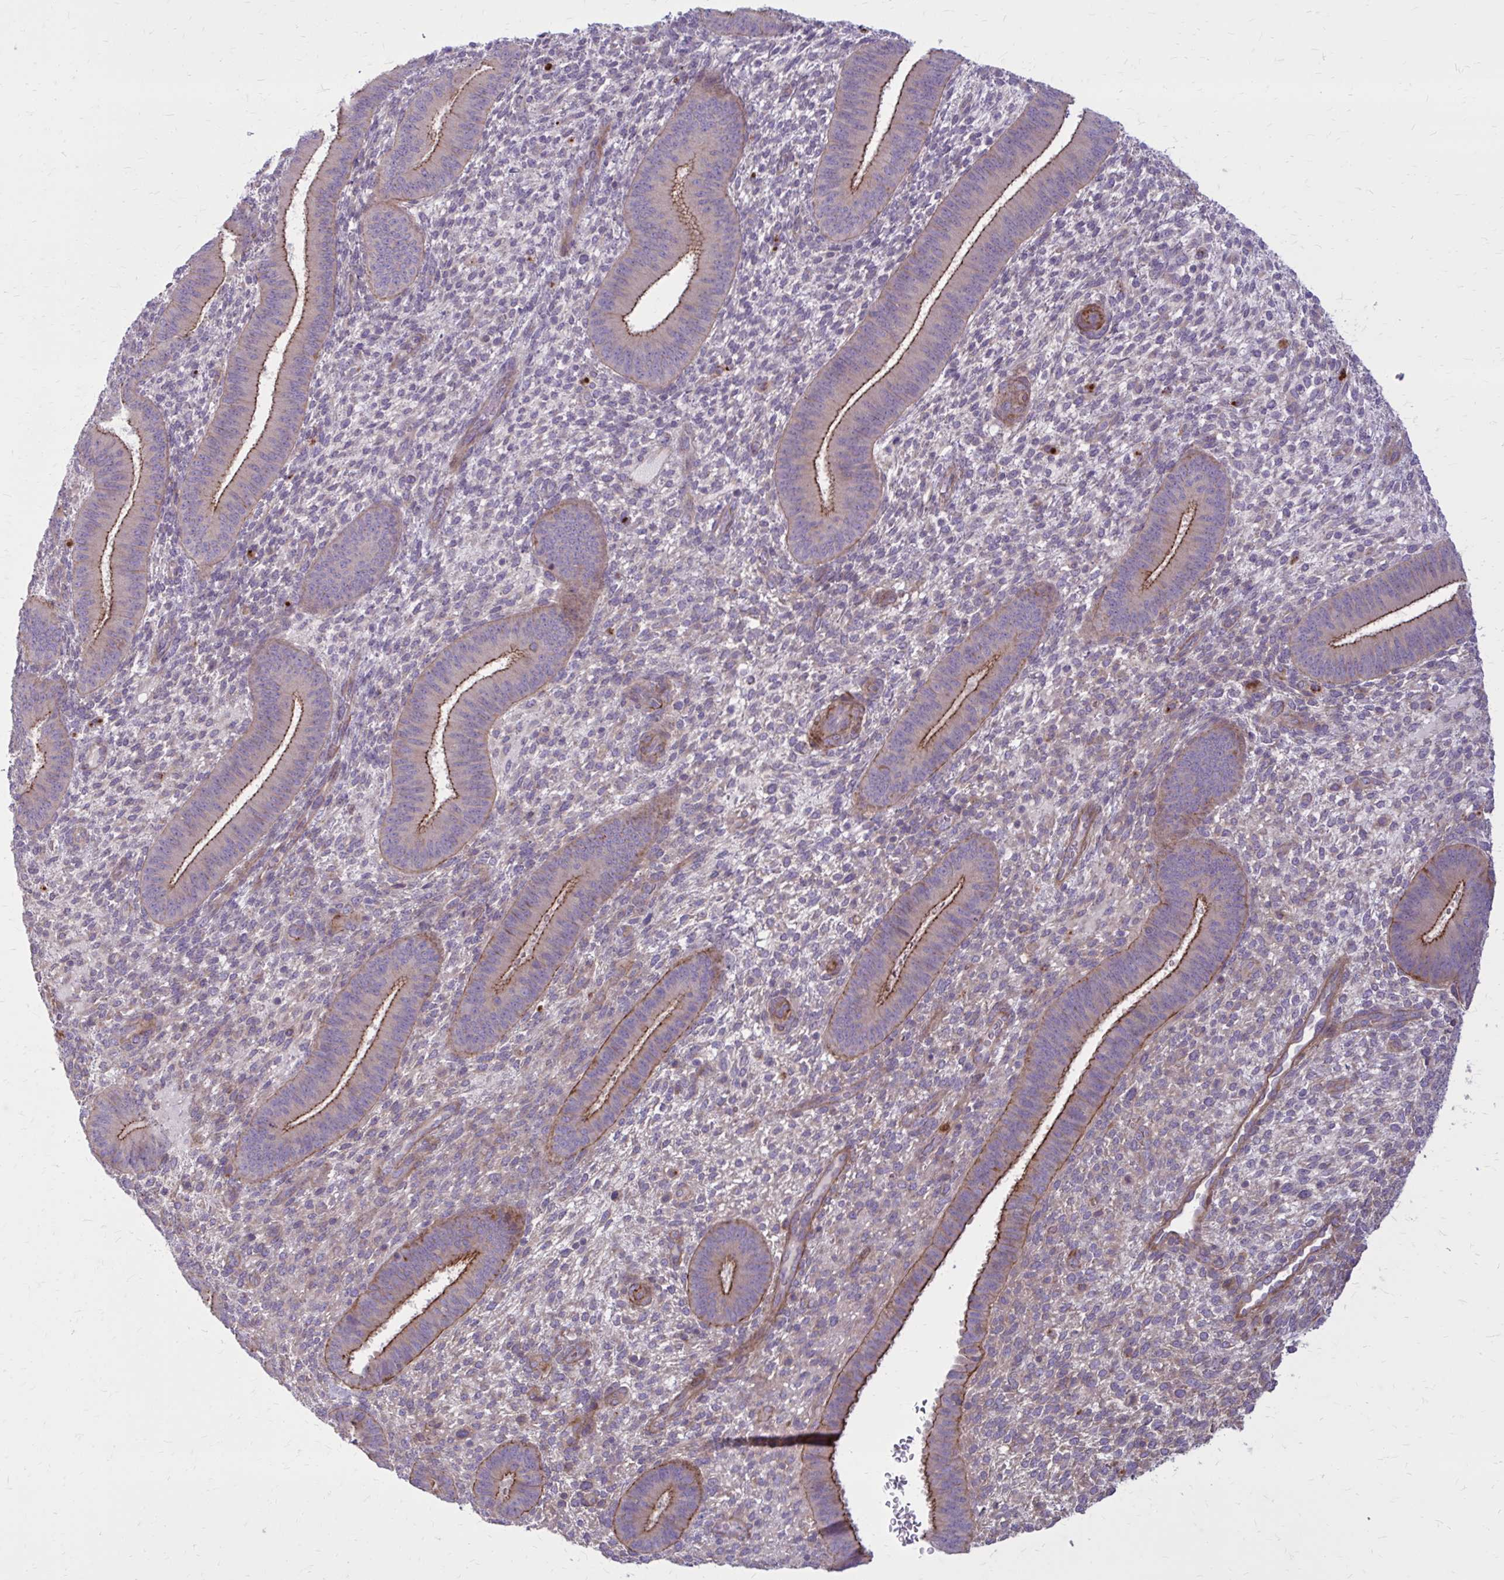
{"staining": {"intensity": "moderate", "quantity": "<25%", "location": "cytoplasmic/membranous"}, "tissue": "endometrium", "cell_type": "Cells in endometrial stroma", "image_type": "normal", "snomed": [{"axis": "morphology", "description": "Normal tissue, NOS"}, {"axis": "topography", "description": "Endometrium"}], "caption": "Unremarkable endometrium exhibits moderate cytoplasmic/membranous expression in approximately <25% of cells in endometrial stroma, visualized by immunohistochemistry.", "gene": "FAP", "patient": {"sex": "female", "age": 39}}